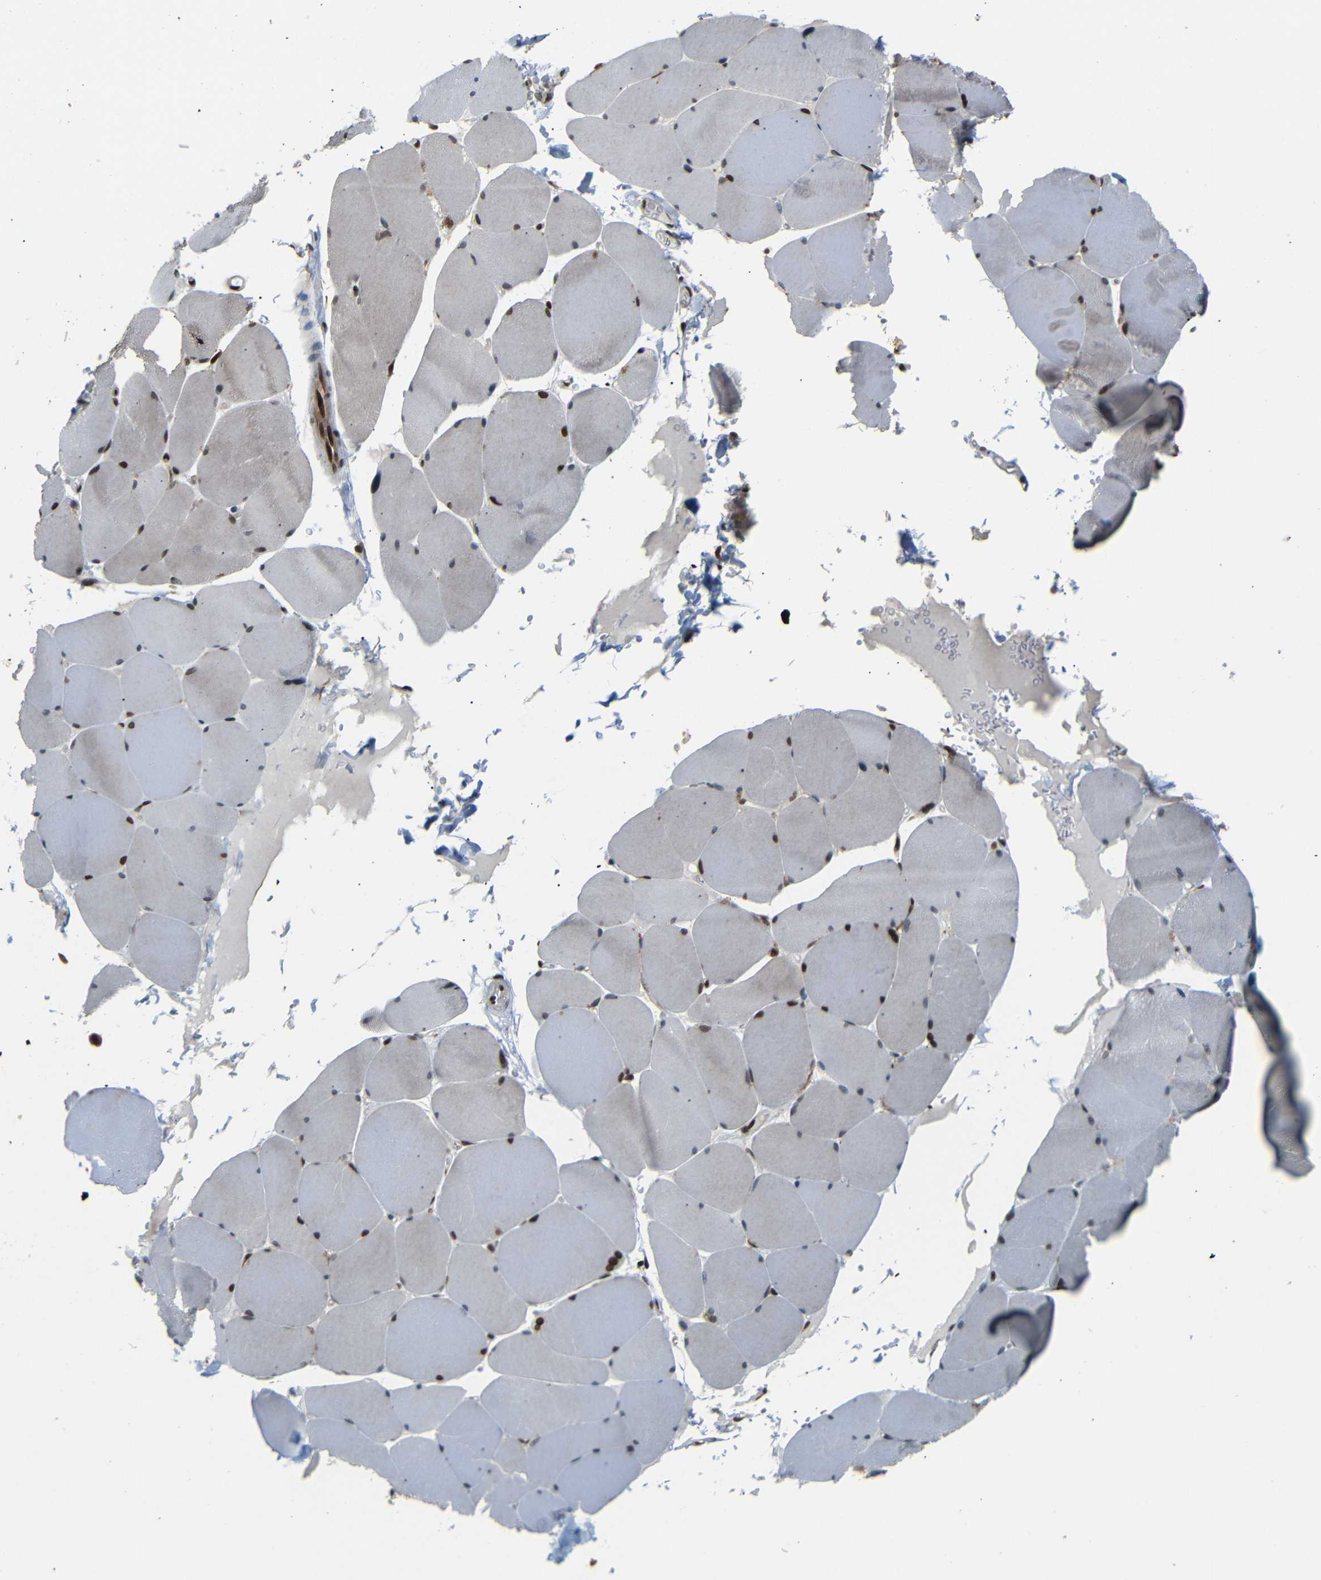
{"staining": {"intensity": "strong", "quantity": "25%-75%", "location": "nuclear"}, "tissue": "skeletal muscle", "cell_type": "Myocytes", "image_type": "normal", "snomed": [{"axis": "morphology", "description": "Normal tissue, NOS"}, {"axis": "topography", "description": "Skin"}, {"axis": "topography", "description": "Skeletal muscle"}], "caption": "This photomicrograph exhibits IHC staining of unremarkable human skeletal muscle, with high strong nuclear staining in about 25%-75% of myocytes.", "gene": "SPCS2", "patient": {"sex": "male", "age": 83}}